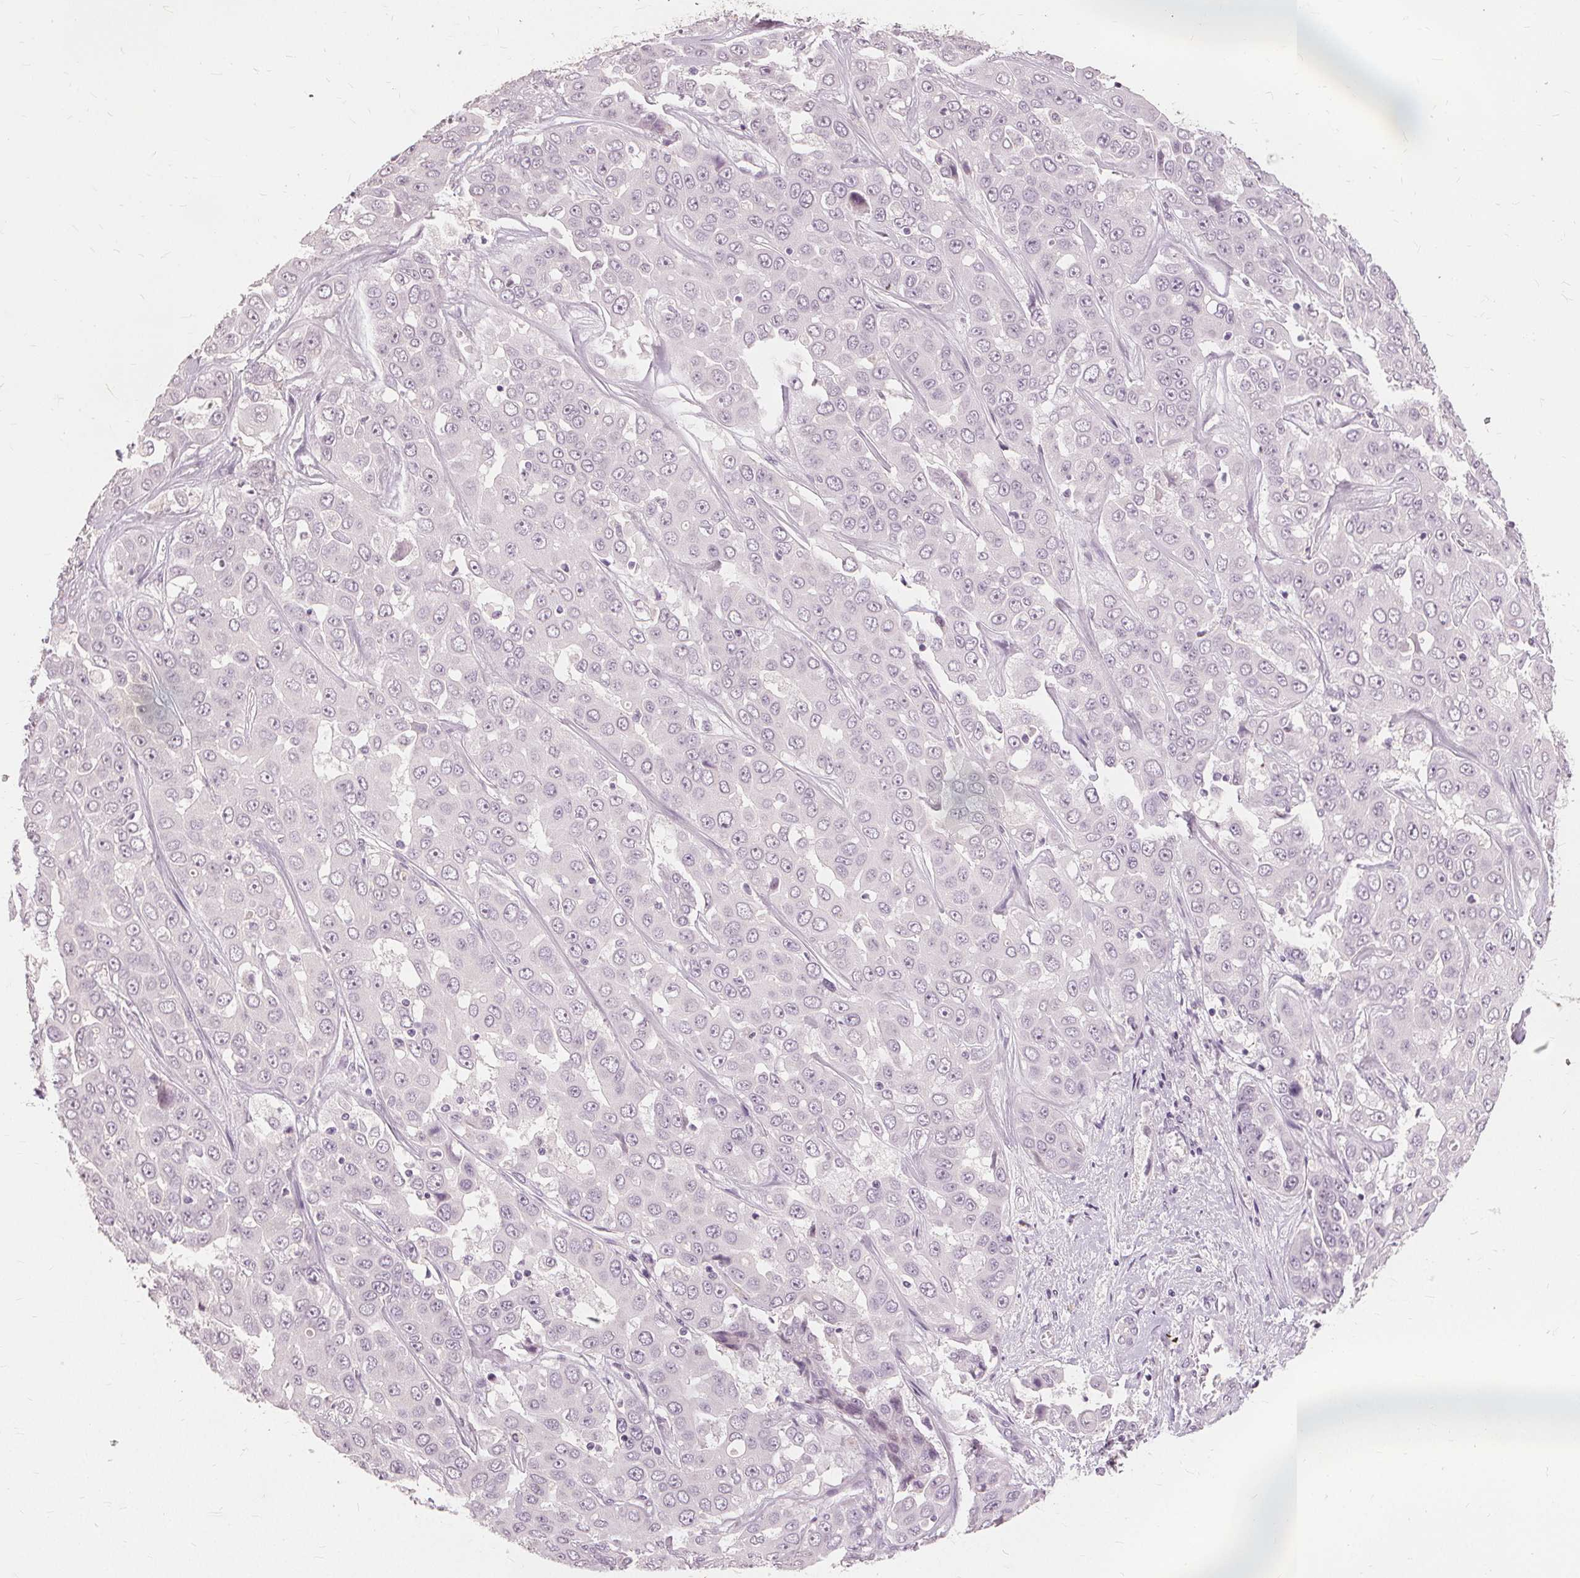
{"staining": {"intensity": "negative", "quantity": "none", "location": "none"}, "tissue": "liver cancer", "cell_type": "Tumor cells", "image_type": "cancer", "snomed": [{"axis": "morphology", "description": "Cholangiocarcinoma"}, {"axis": "topography", "description": "Liver"}], "caption": "IHC histopathology image of human cholangiocarcinoma (liver) stained for a protein (brown), which displays no expression in tumor cells.", "gene": "SFTPD", "patient": {"sex": "female", "age": 52}}